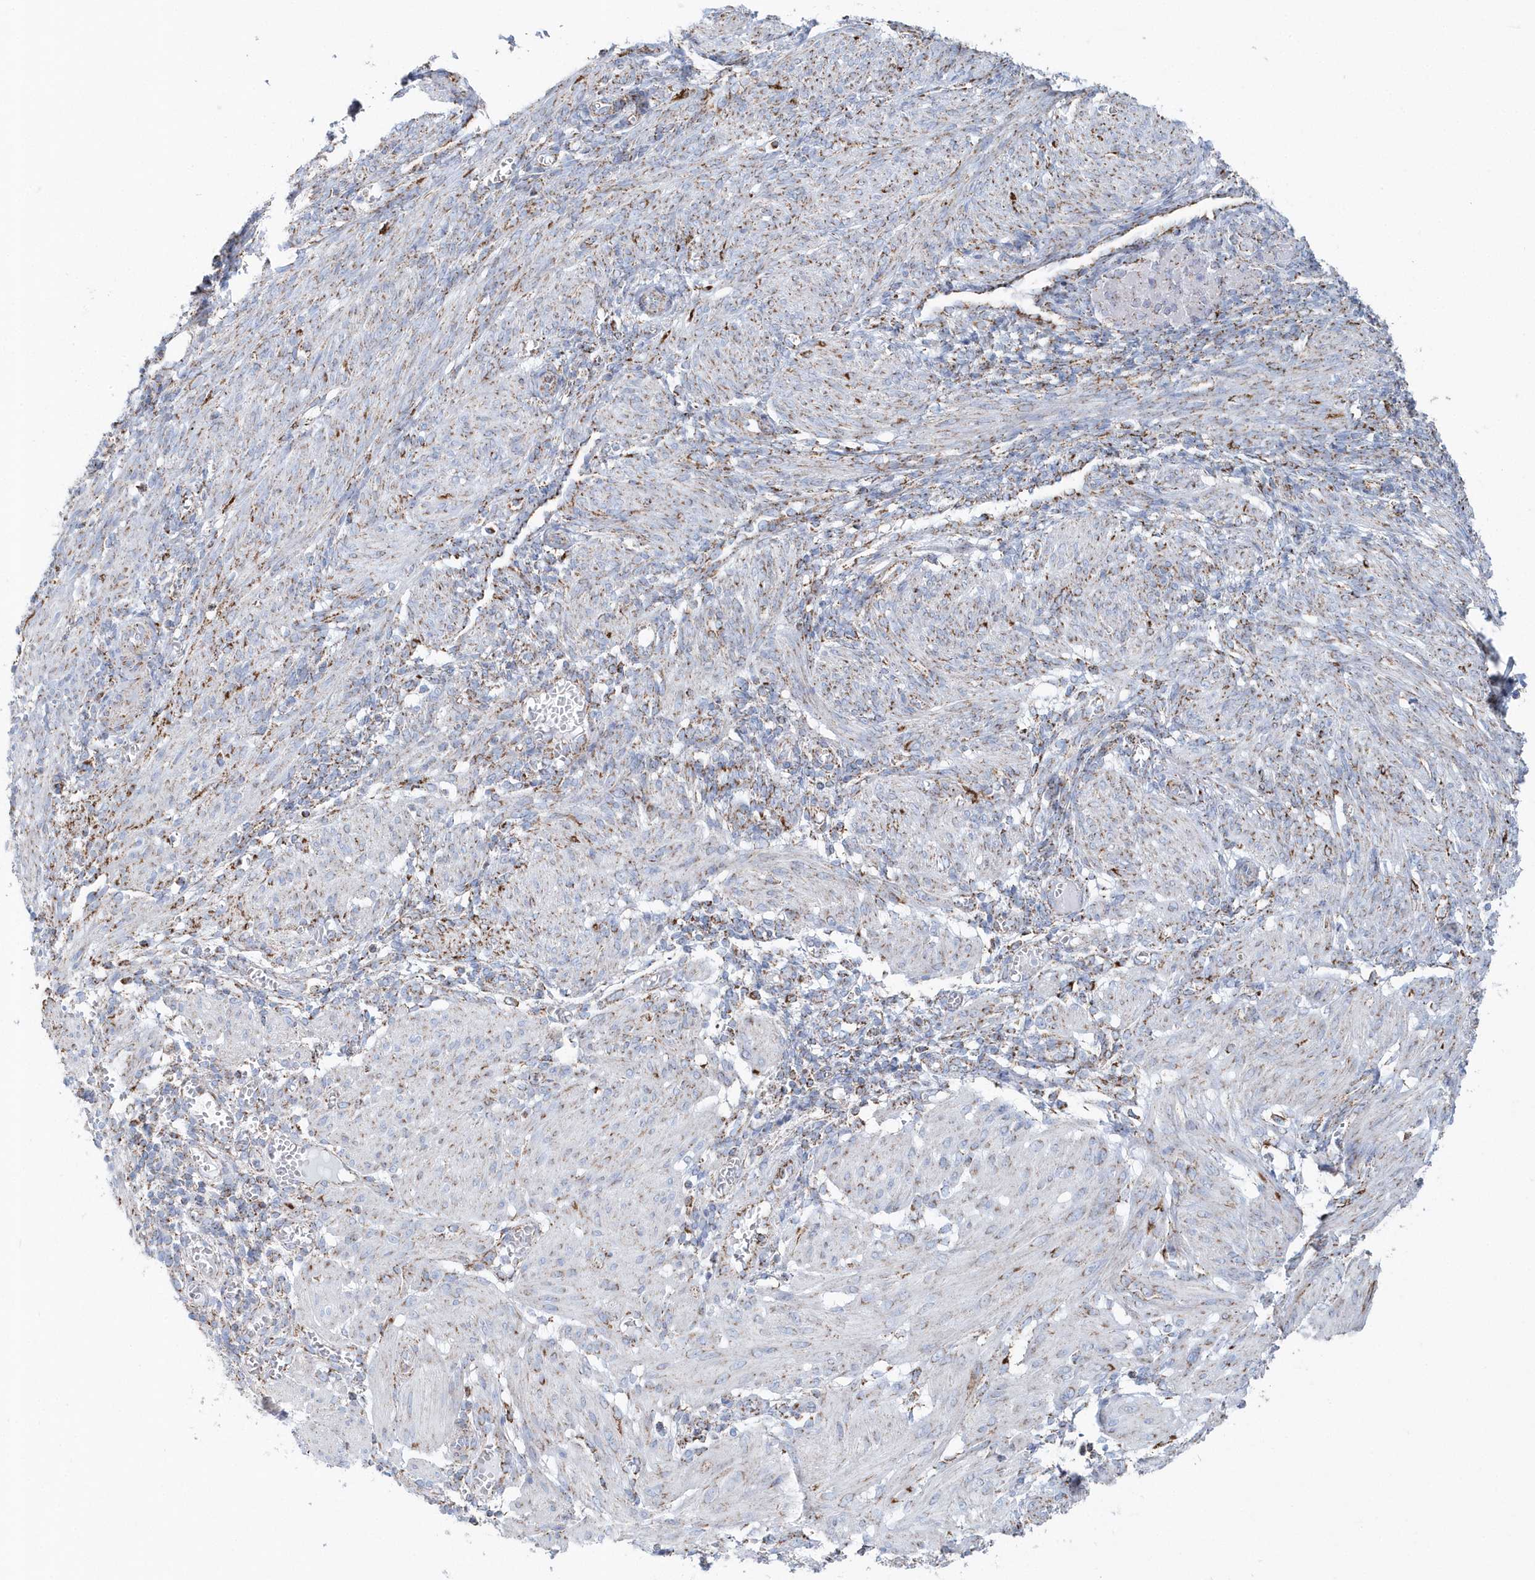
{"staining": {"intensity": "weak", "quantity": "25%-75%", "location": "cytoplasmic/membranous"}, "tissue": "smooth muscle", "cell_type": "Smooth muscle cells", "image_type": "normal", "snomed": [{"axis": "morphology", "description": "Normal tissue, NOS"}, {"axis": "topography", "description": "Smooth muscle"}], "caption": "The image demonstrates immunohistochemical staining of benign smooth muscle. There is weak cytoplasmic/membranous staining is identified in approximately 25%-75% of smooth muscle cells.", "gene": "TMCO6", "patient": {"sex": "female", "age": 39}}